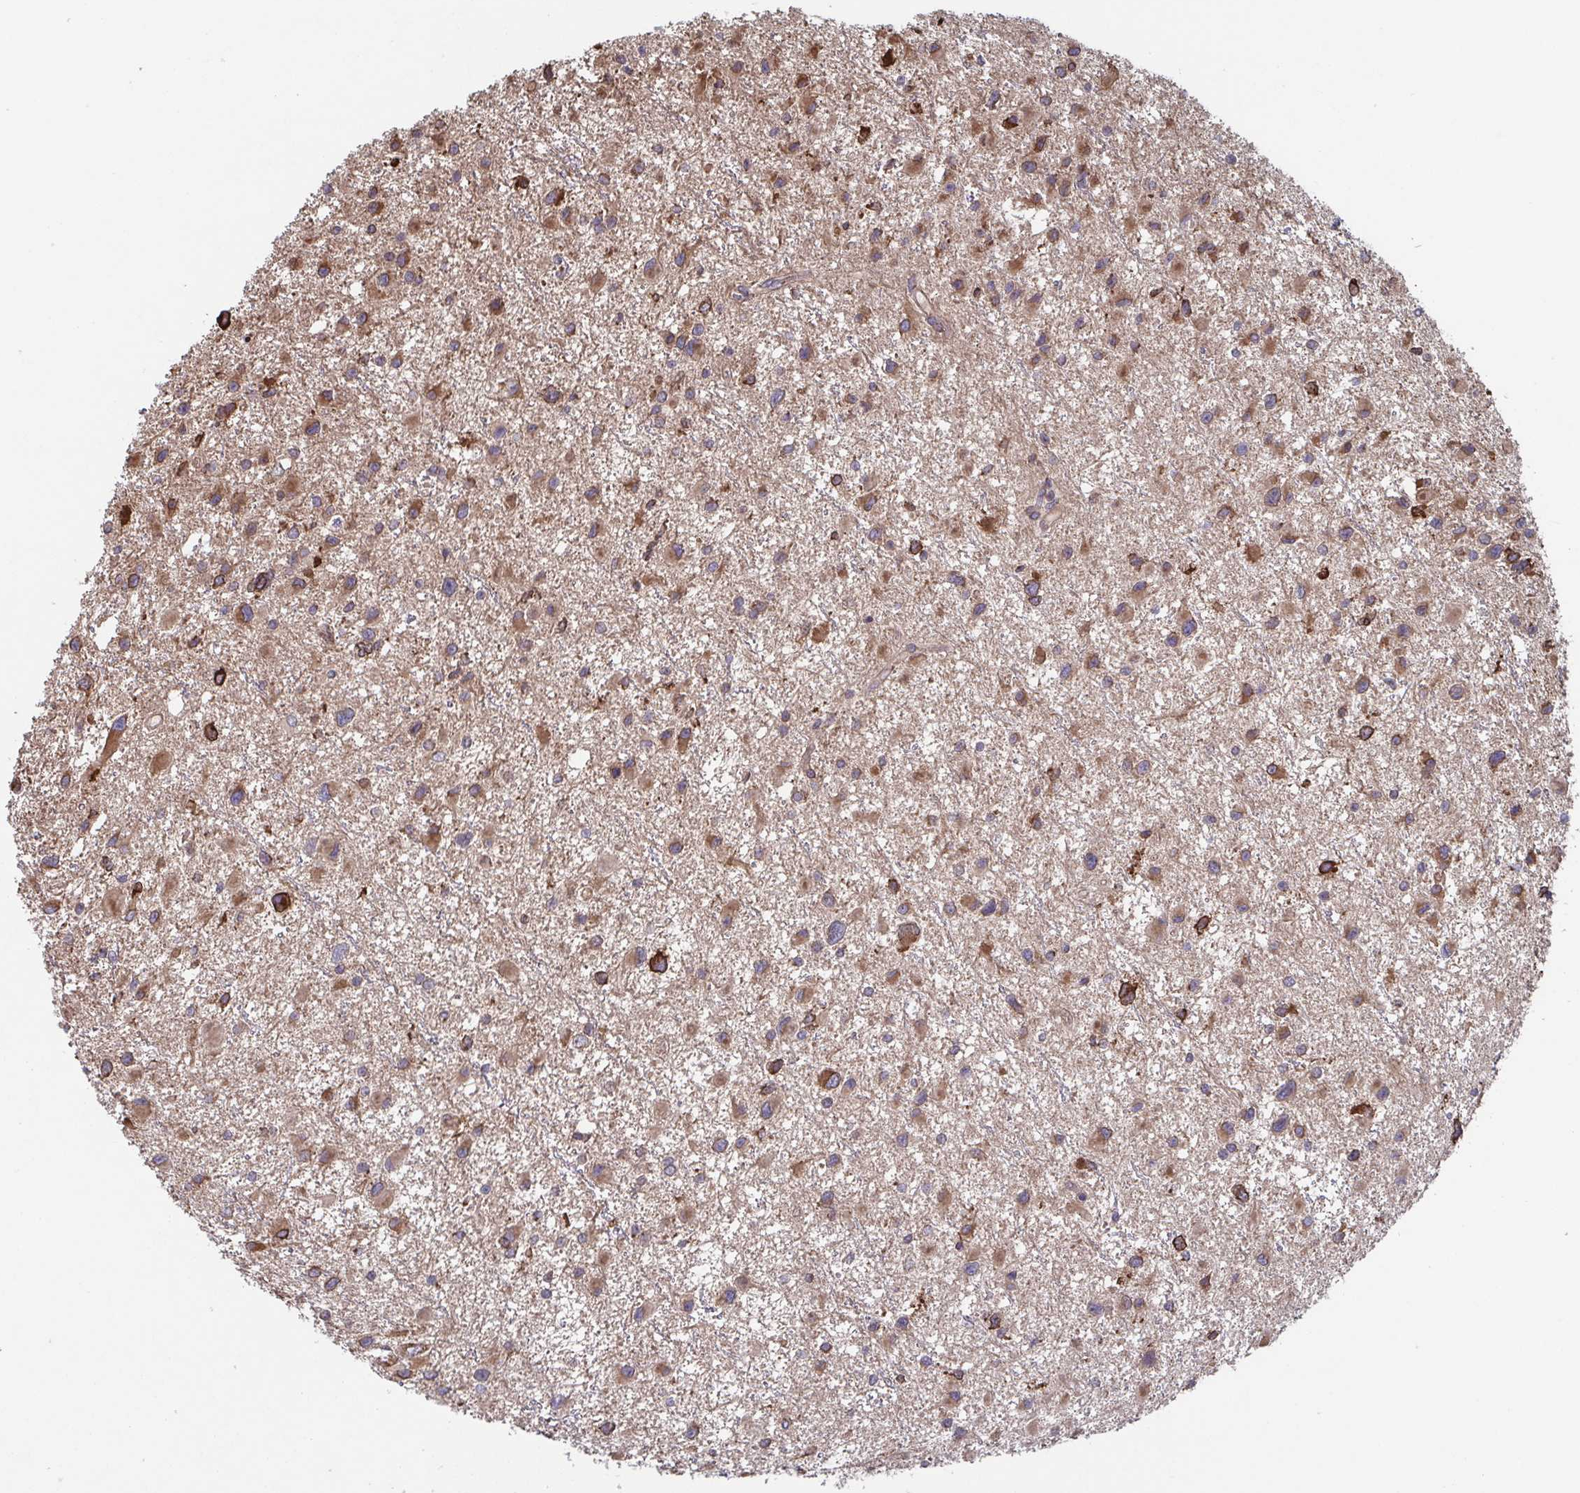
{"staining": {"intensity": "moderate", "quantity": ">75%", "location": "cytoplasmic/membranous"}, "tissue": "glioma", "cell_type": "Tumor cells", "image_type": "cancer", "snomed": [{"axis": "morphology", "description": "Glioma, malignant, Low grade"}, {"axis": "topography", "description": "Brain"}], "caption": "Glioma tissue displays moderate cytoplasmic/membranous positivity in about >75% of tumor cells, visualized by immunohistochemistry. (IHC, brightfield microscopy, high magnification).", "gene": "COPB1", "patient": {"sex": "female", "age": 32}}